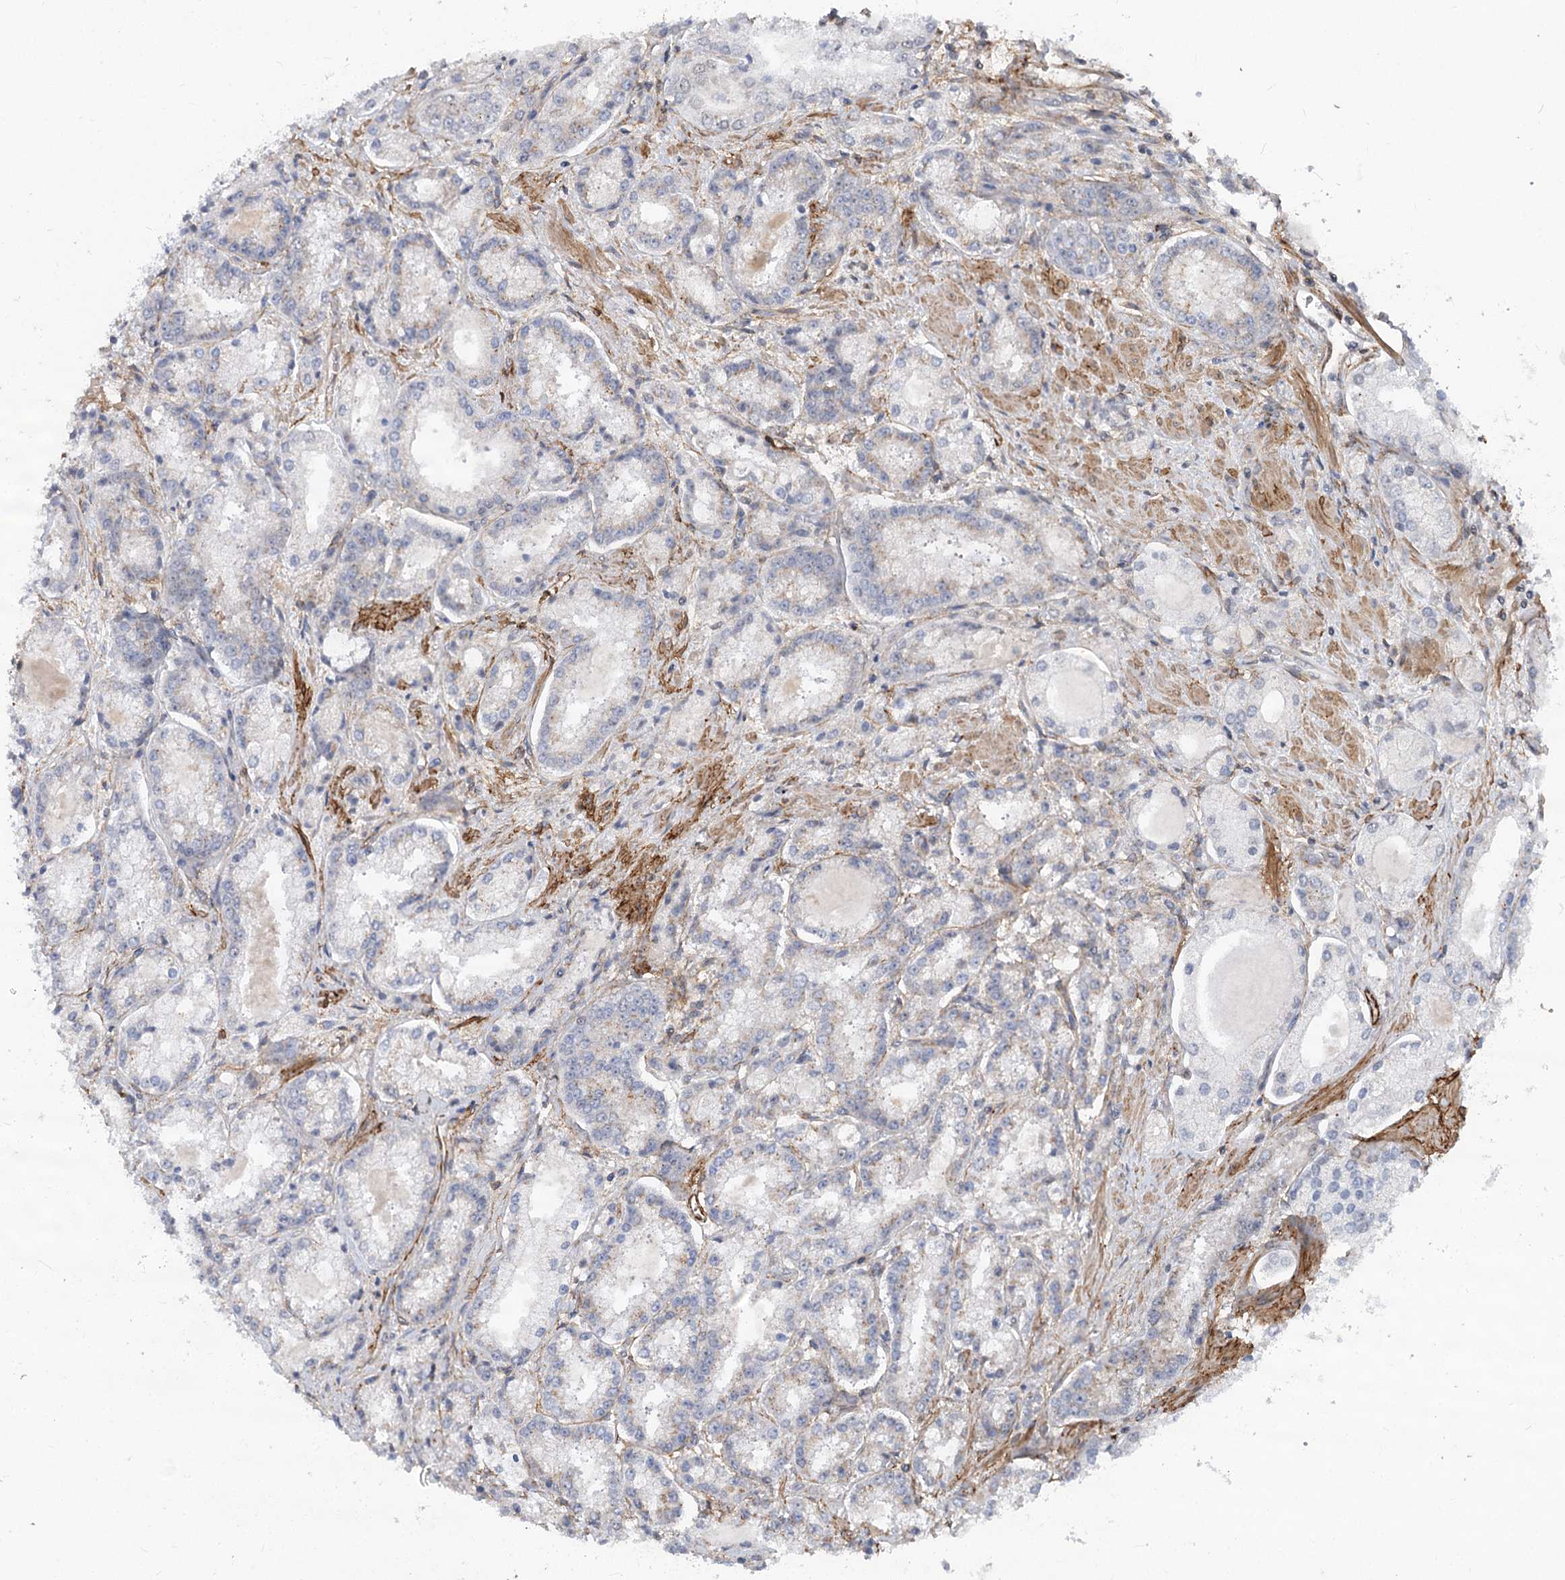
{"staining": {"intensity": "negative", "quantity": "none", "location": "none"}, "tissue": "prostate cancer", "cell_type": "Tumor cells", "image_type": "cancer", "snomed": [{"axis": "morphology", "description": "Adenocarcinoma, Low grade"}, {"axis": "topography", "description": "Prostate"}], "caption": "Photomicrograph shows no protein expression in tumor cells of prostate low-grade adenocarcinoma tissue.", "gene": "GNL3L", "patient": {"sex": "male", "age": 74}}